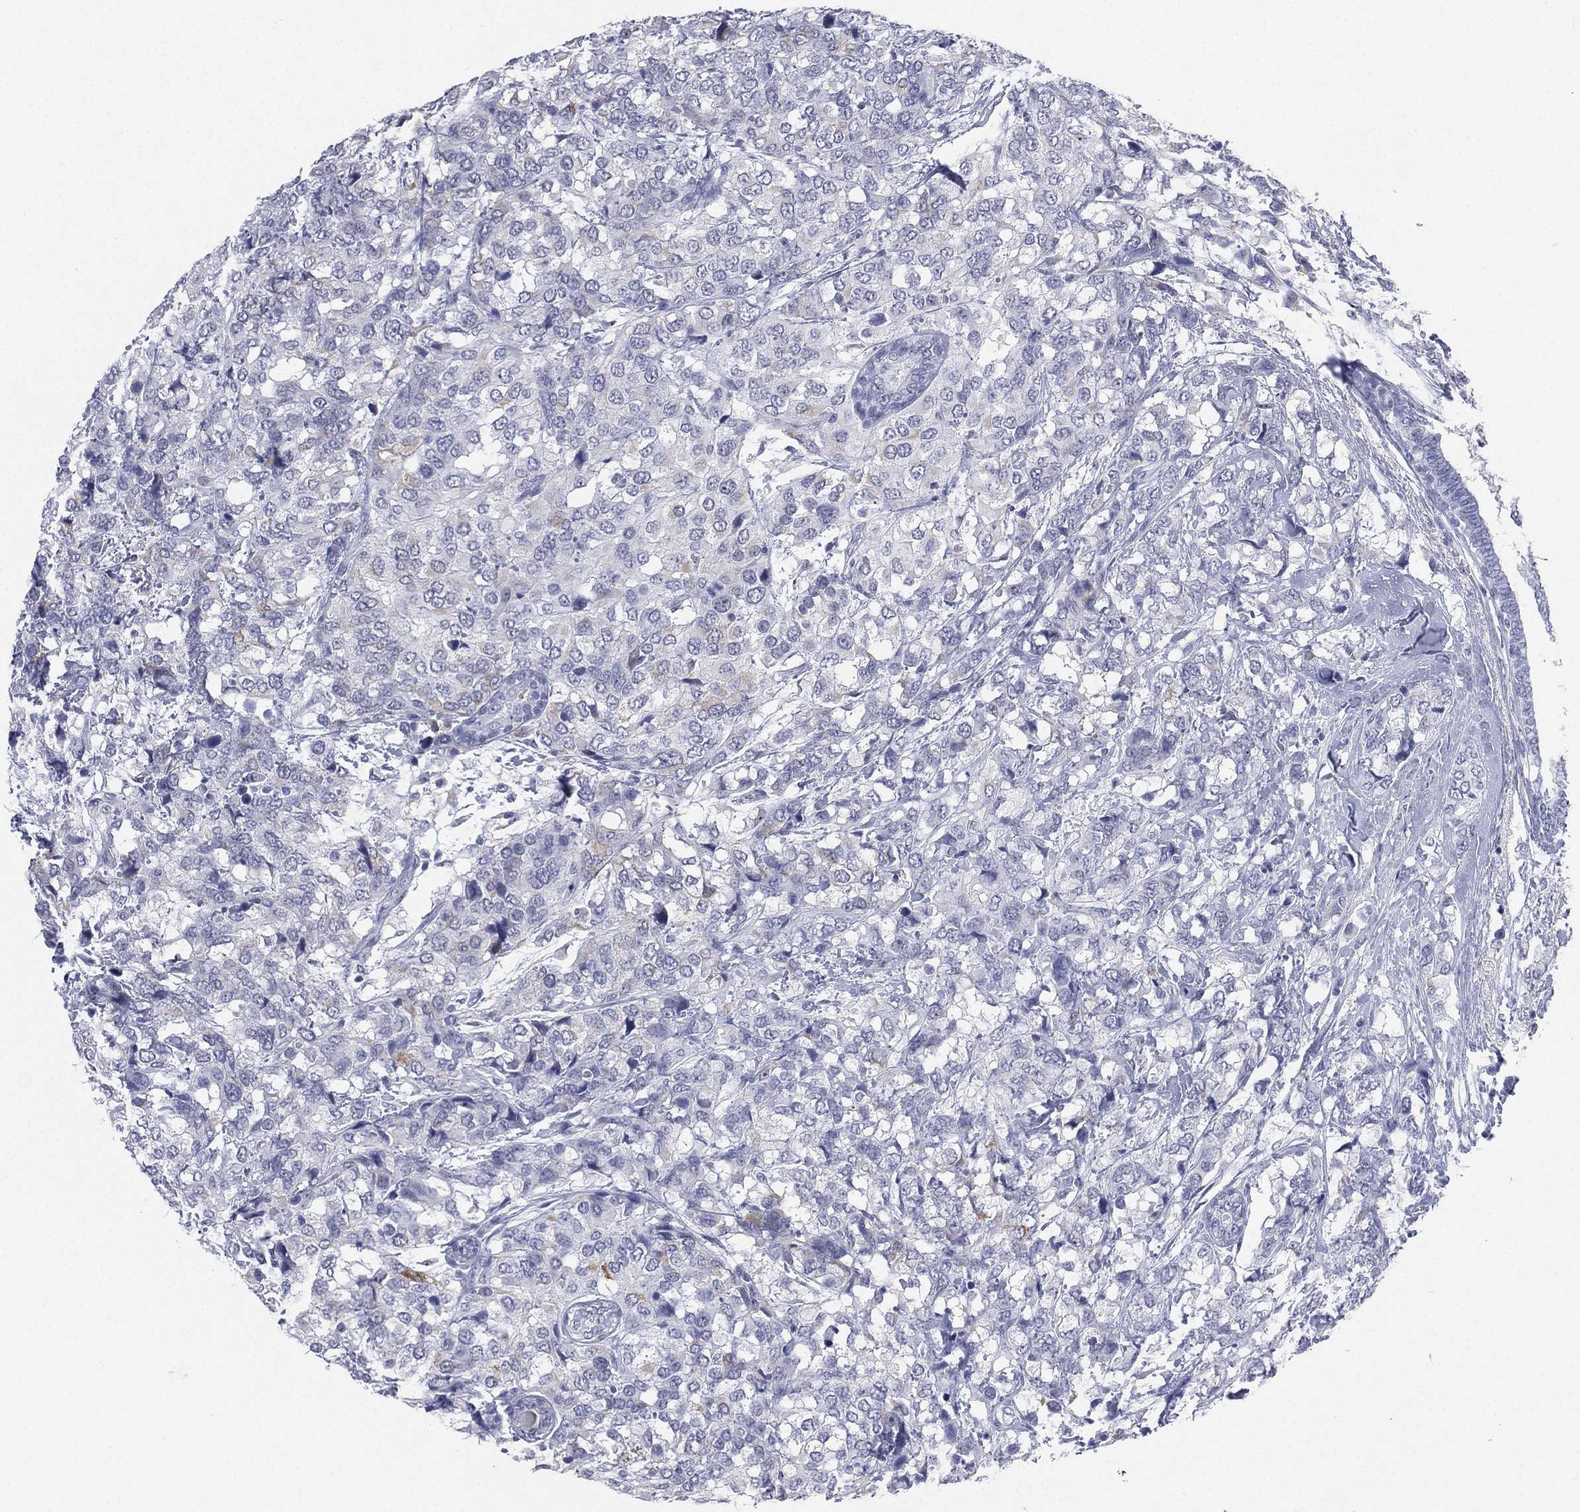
{"staining": {"intensity": "negative", "quantity": "none", "location": "none"}, "tissue": "breast cancer", "cell_type": "Tumor cells", "image_type": "cancer", "snomed": [{"axis": "morphology", "description": "Lobular carcinoma"}, {"axis": "topography", "description": "Breast"}], "caption": "This is an immunohistochemistry (IHC) histopathology image of human breast lobular carcinoma. There is no positivity in tumor cells.", "gene": "CD22", "patient": {"sex": "female", "age": 59}}